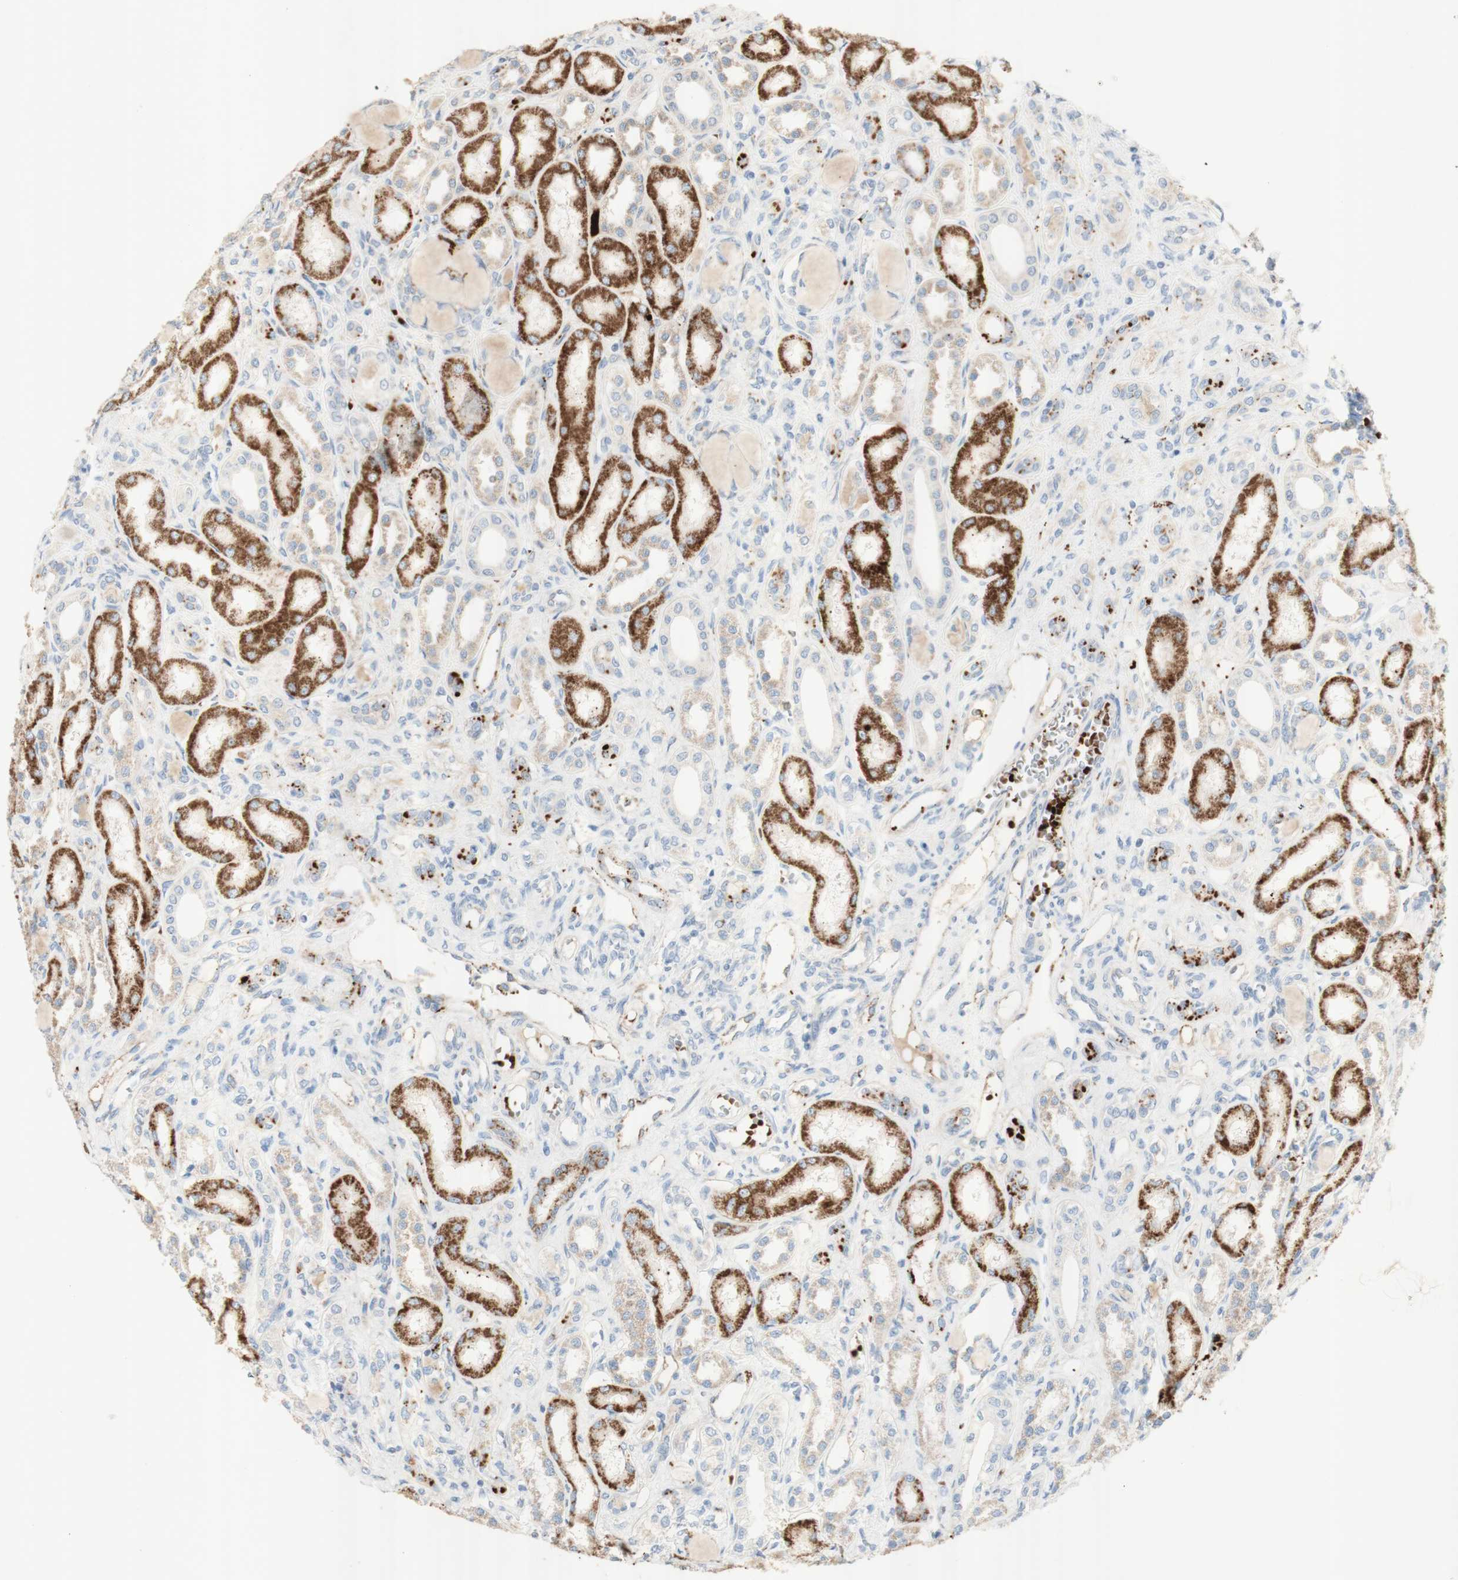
{"staining": {"intensity": "negative", "quantity": "none", "location": "none"}, "tissue": "kidney", "cell_type": "Cells in glomeruli", "image_type": "normal", "snomed": [{"axis": "morphology", "description": "Normal tissue, NOS"}, {"axis": "topography", "description": "Kidney"}], "caption": "IHC photomicrograph of unremarkable kidney: kidney stained with DAB reveals no significant protein expression in cells in glomeruli. (Immunohistochemistry (ihc), brightfield microscopy, high magnification).", "gene": "GAN", "patient": {"sex": "male", "age": 7}}